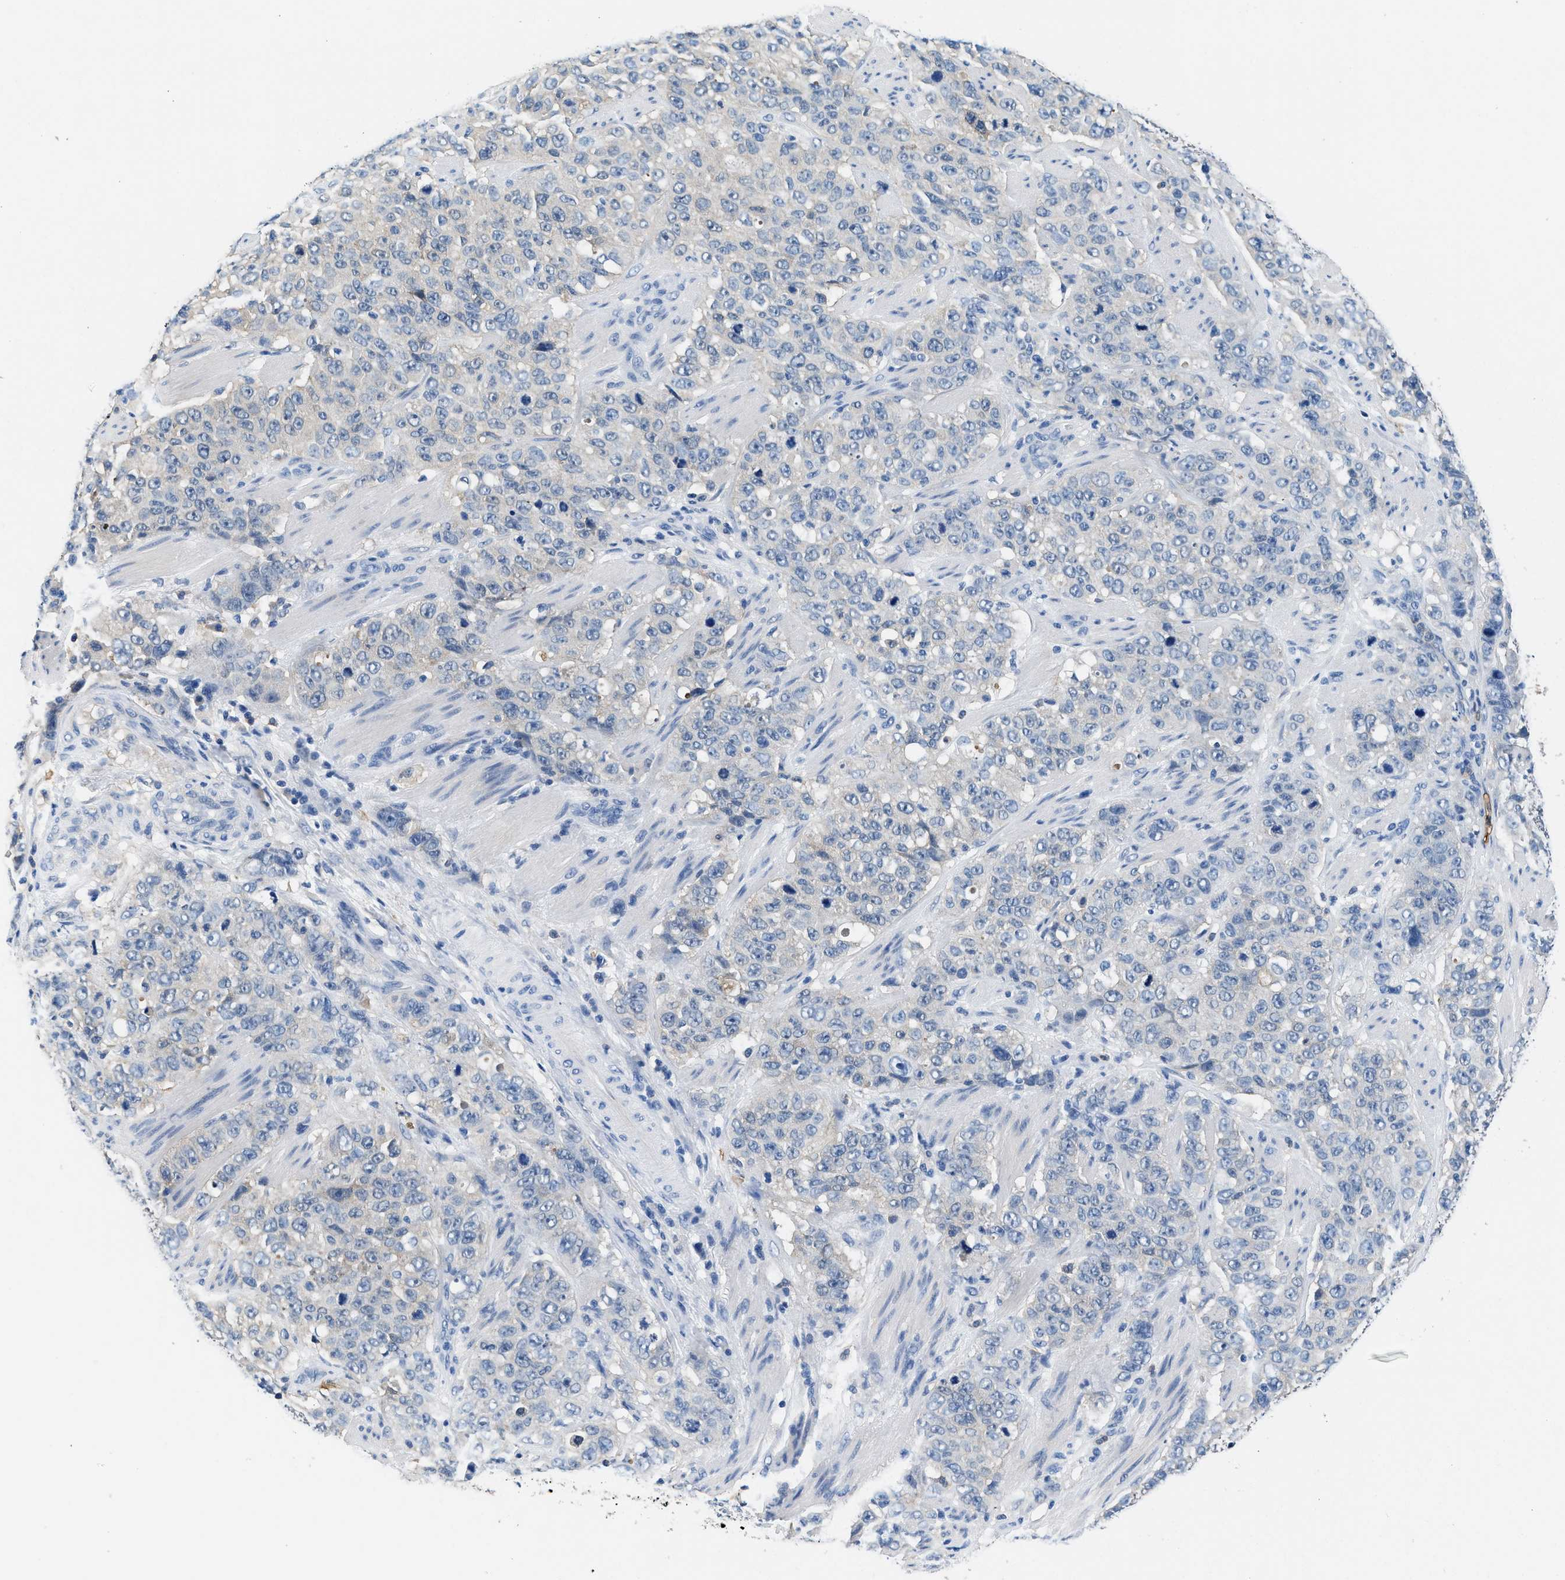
{"staining": {"intensity": "negative", "quantity": "none", "location": "none"}, "tissue": "stomach cancer", "cell_type": "Tumor cells", "image_type": "cancer", "snomed": [{"axis": "morphology", "description": "Adenocarcinoma, NOS"}, {"axis": "topography", "description": "Stomach"}], "caption": "Stomach adenocarcinoma stained for a protein using immunohistochemistry (IHC) demonstrates no expression tumor cells.", "gene": "FADS6", "patient": {"sex": "male", "age": 48}}